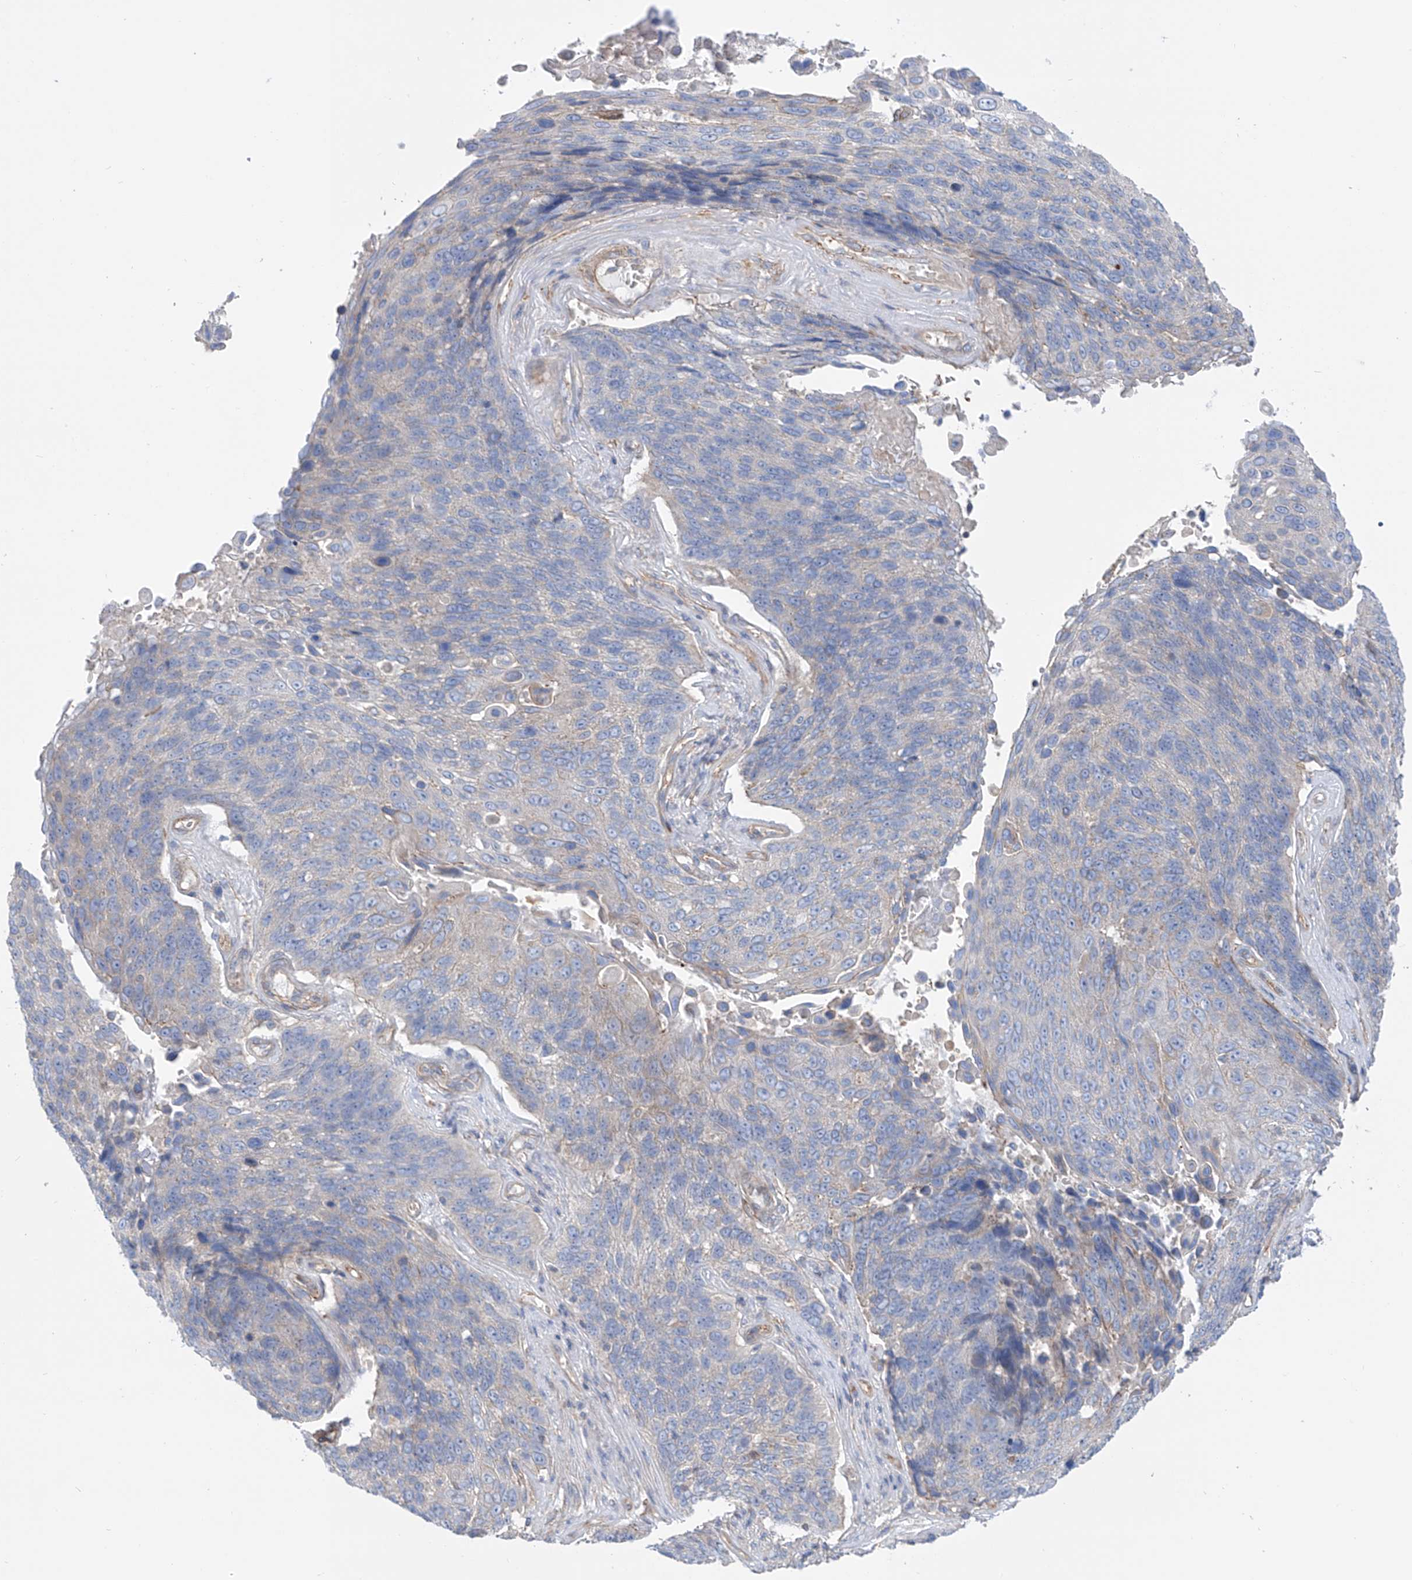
{"staining": {"intensity": "negative", "quantity": "none", "location": "none"}, "tissue": "lung cancer", "cell_type": "Tumor cells", "image_type": "cancer", "snomed": [{"axis": "morphology", "description": "Squamous cell carcinoma, NOS"}, {"axis": "topography", "description": "Lung"}], "caption": "The histopathology image shows no staining of tumor cells in lung cancer. (DAB IHC, high magnification).", "gene": "TMEM209", "patient": {"sex": "male", "age": 66}}